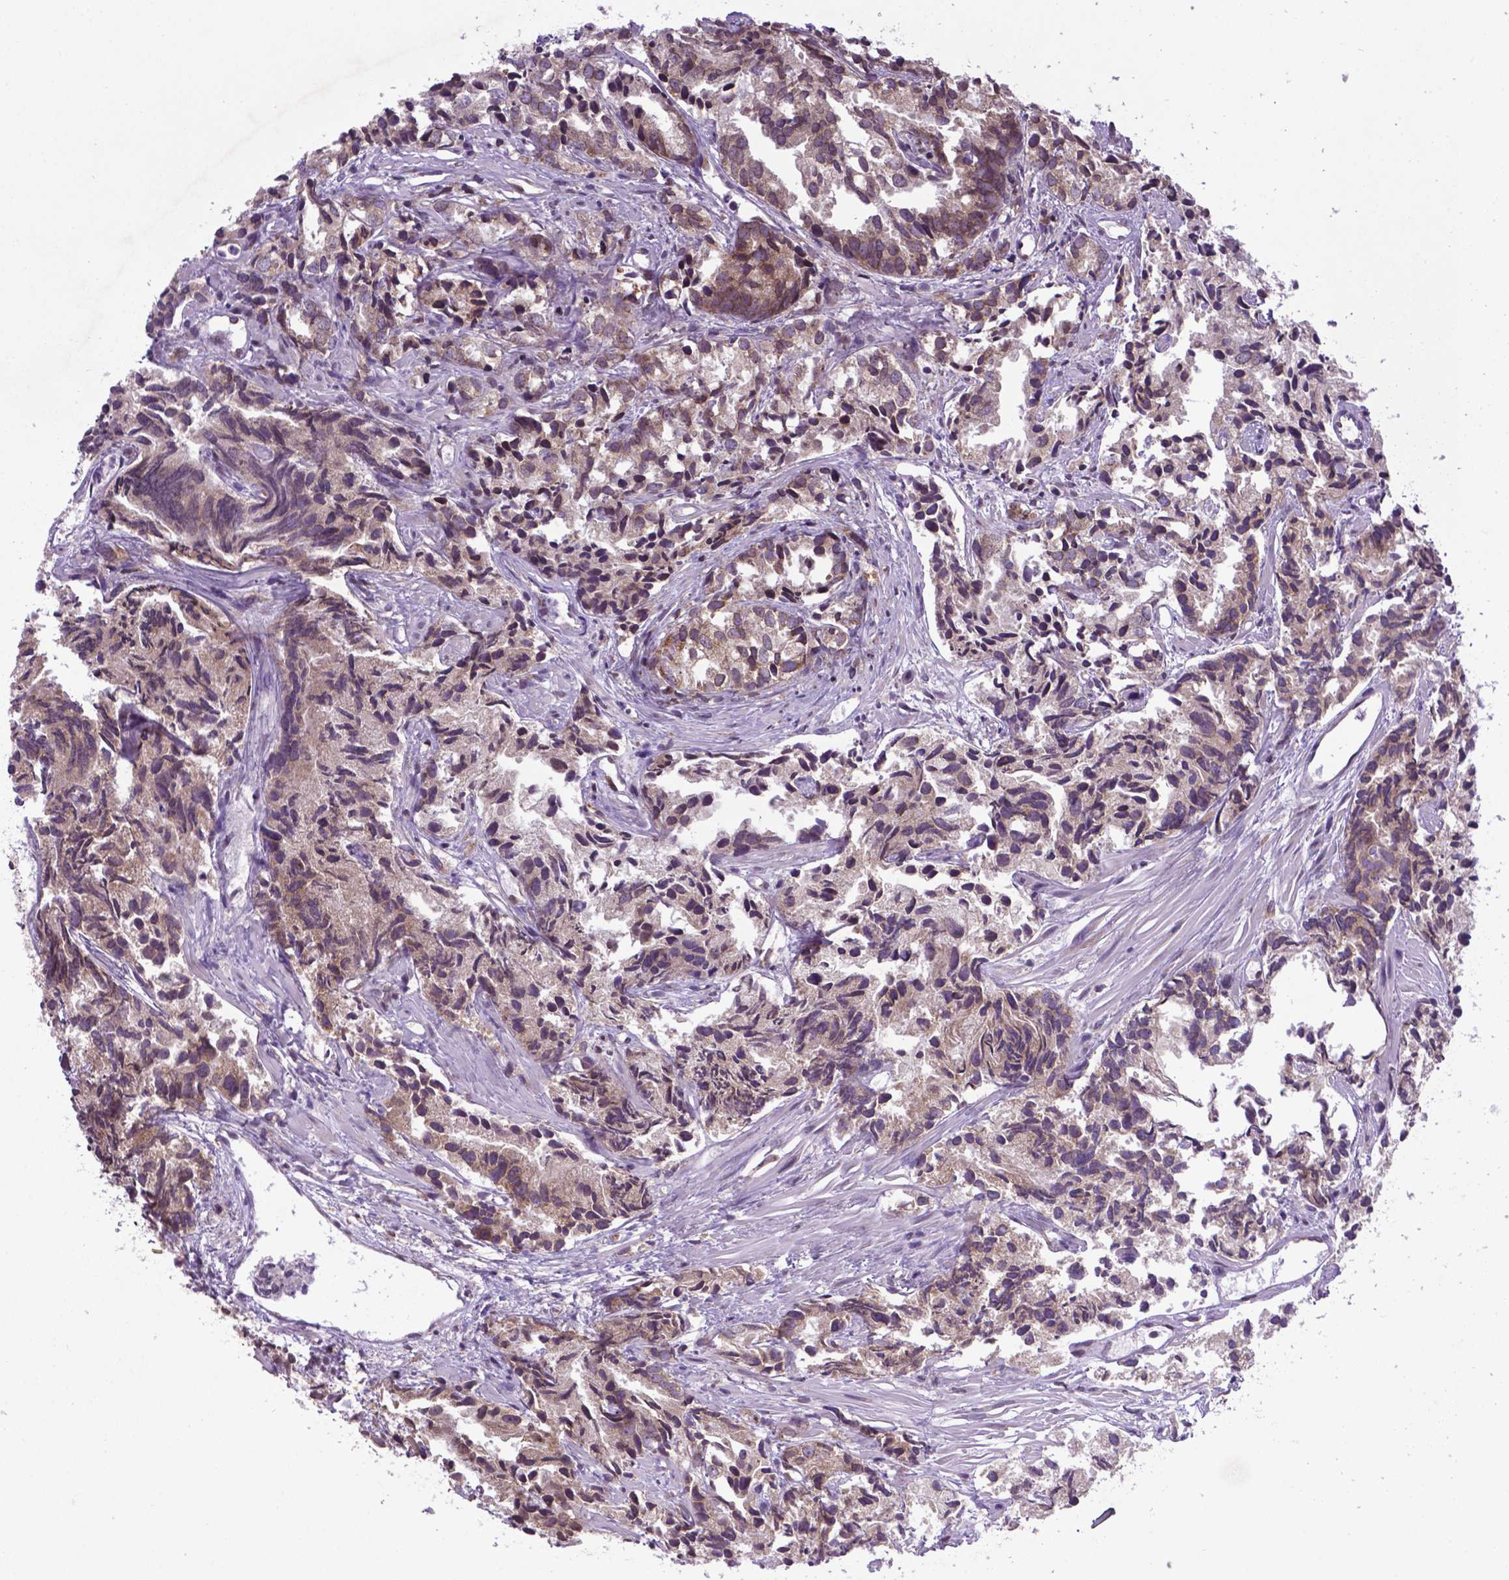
{"staining": {"intensity": "moderate", "quantity": "25%-75%", "location": "cytoplasmic/membranous"}, "tissue": "prostate cancer", "cell_type": "Tumor cells", "image_type": "cancer", "snomed": [{"axis": "morphology", "description": "Adenocarcinoma, High grade"}, {"axis": "topography", "description": "Prostate"}], "caption": "A histopathology image of human prostate cancer (high-grade adenocarcinoma) stained for a protein shows moderate cytoplasmic/membranous brown staining in tumor cells.", "gene": "WDR83OS", "patient": {"sex": "male", "age": 79}}